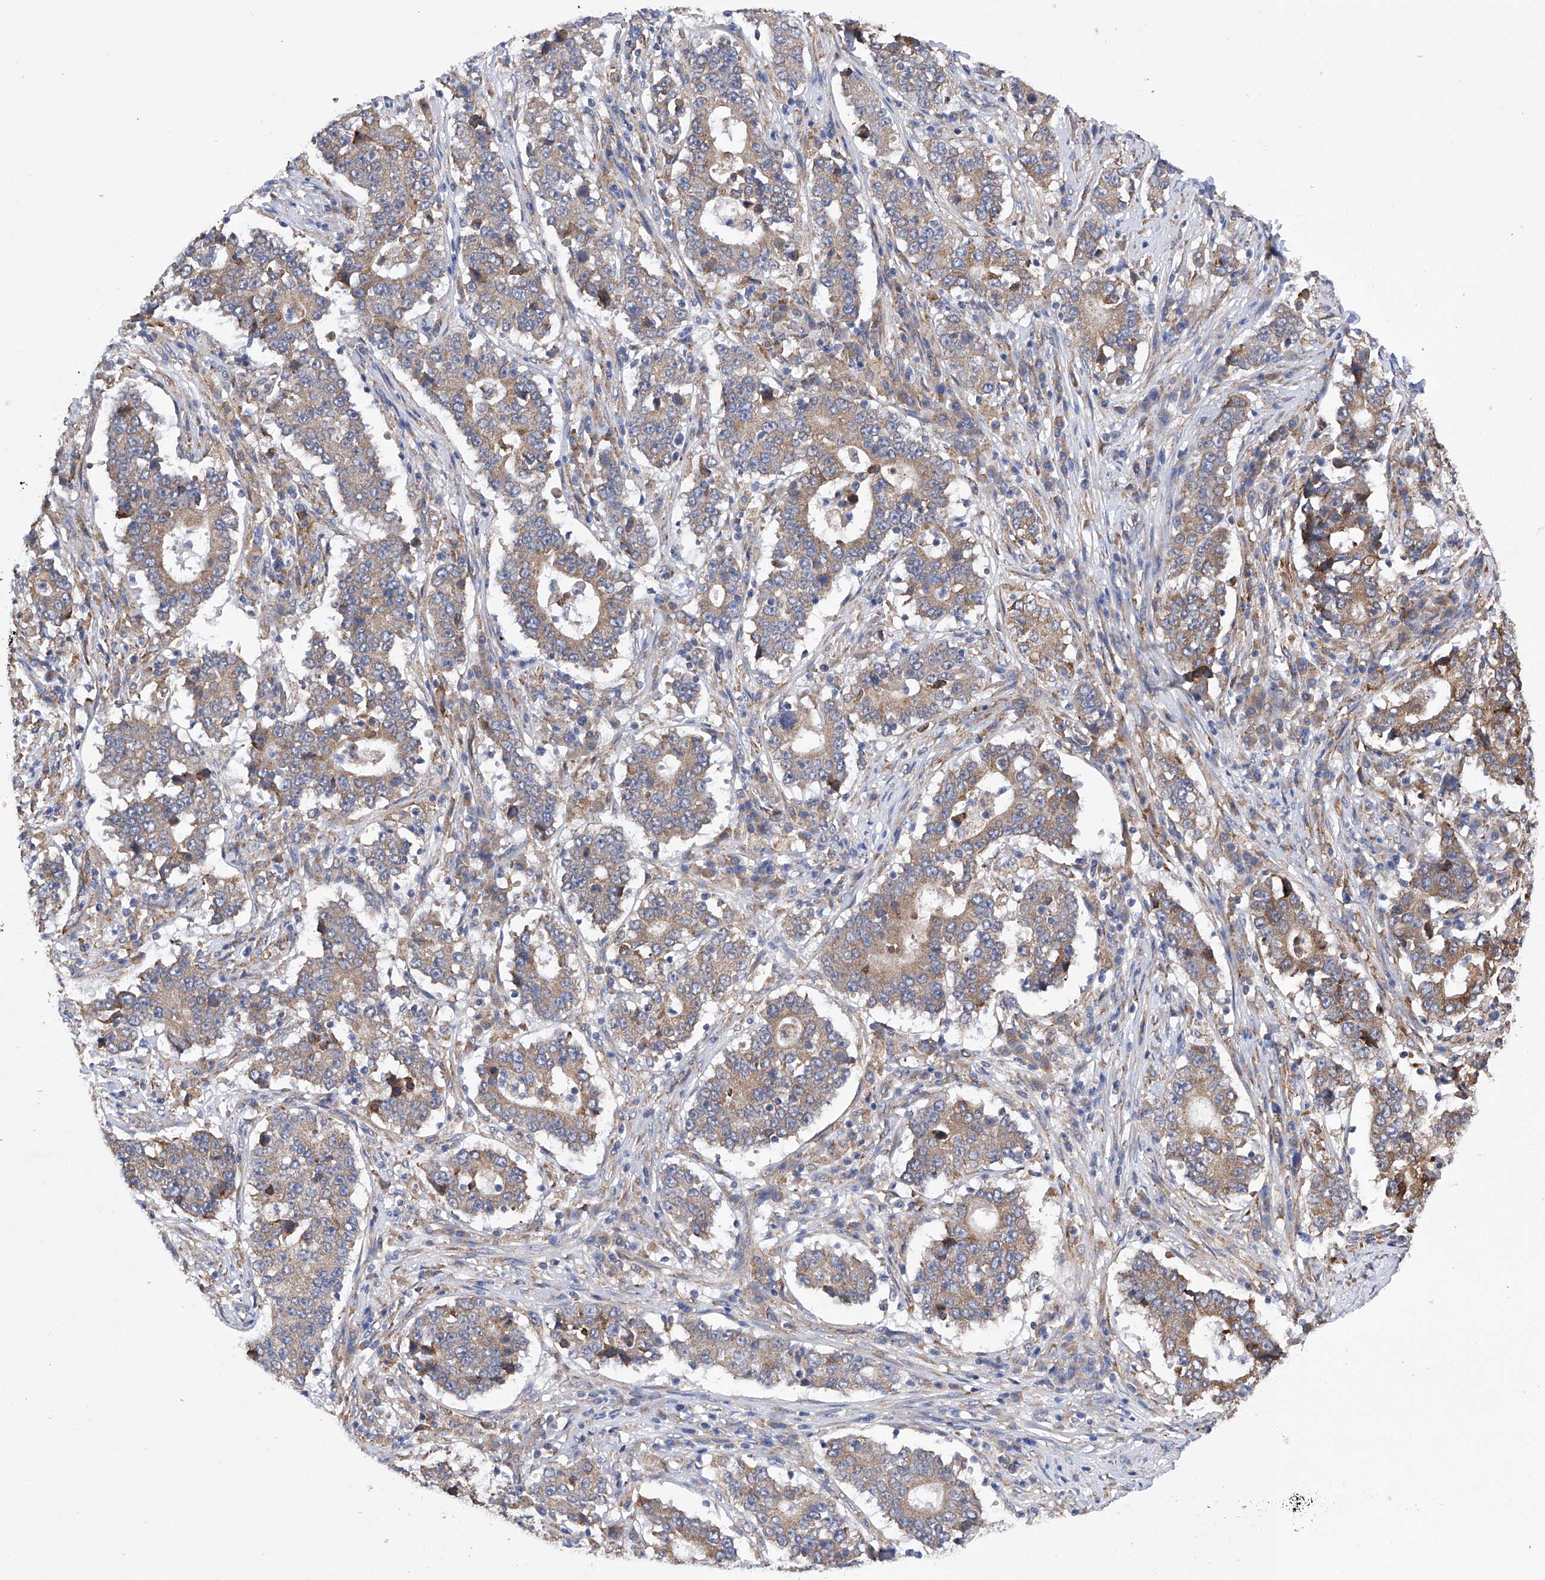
{"staining": {"intensity": "weak", "quantity": ">75%", "location": "cytoplasmic/membranous"}, "tissue": "stomach cancer", "cell_type": "Tumor cells", "image_type": "cancer", "snomed": [{"axis": "morphology", "description": "Adenocarcinoma, NOS"}, {"axis": "topography", "description": "Stomach"}], "caption": "Stomach cancer stained with immunohistochemistry reveals weak cytoplasmic/membranous positivity in about >75% of tumor cells. The staining was performed using DAB to visualize the protein expression in brown, while the nuclei were stained in blue with hematoxylin (Magnification: 20x).", "gene": "DNAH8", "patient": {"sex": "male", "age": 59}}